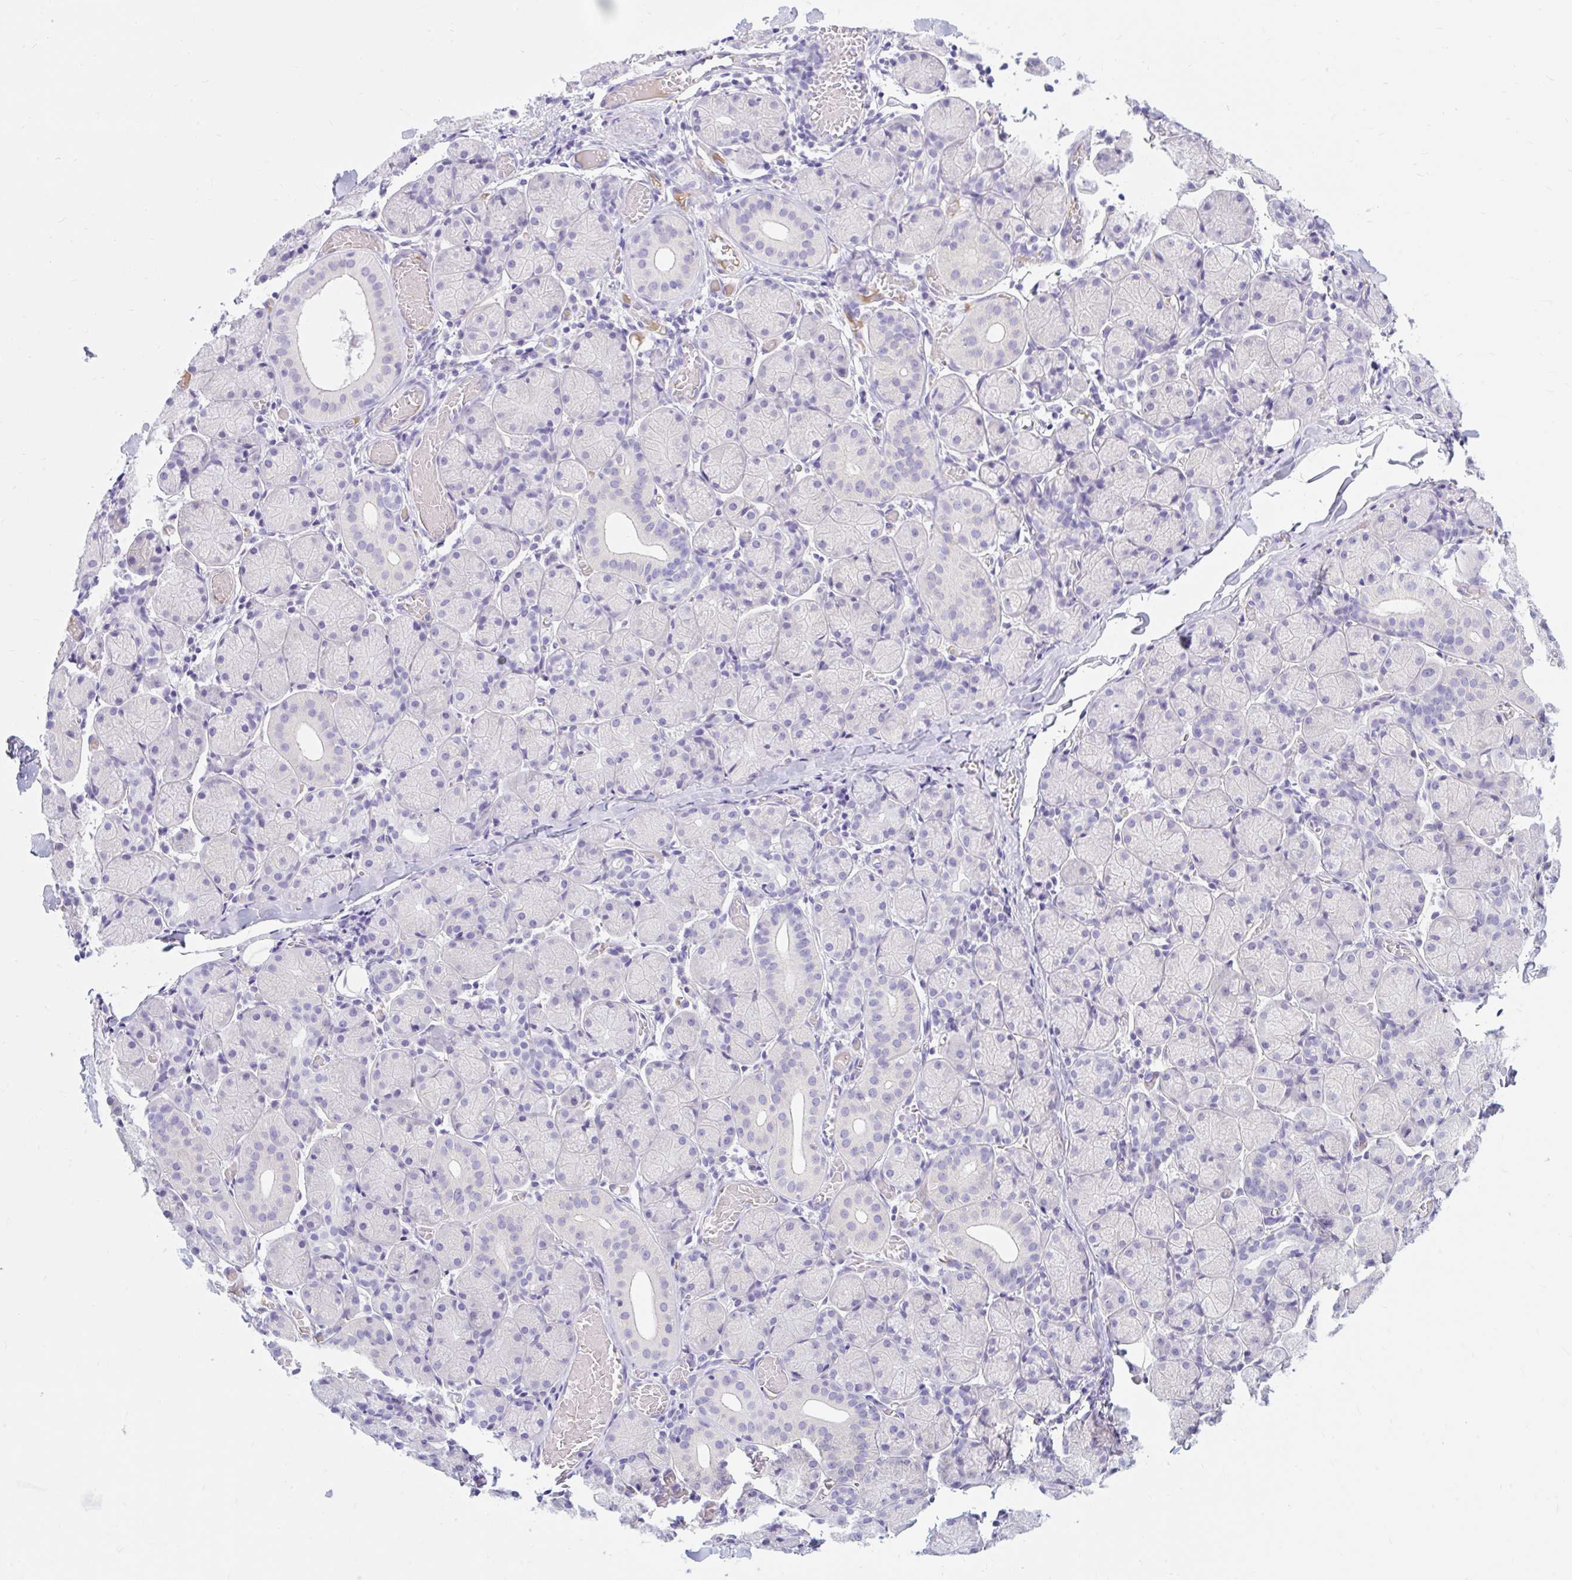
{"staining": {"intensity": "negative", "quantity": "none", "location": "none"}, "tissue": "salivary gland", "cell_type": "Glandular cells", "image_type": "normal", "snomed": [{"axis": "morphology", "description": "Normal tissue, NOS"}, {"axis": "topography", "description": "Salivary gland"}], "caption": "The micrograph shows no significant expression in glandular cells of salivary gland.", "gene": "SLC28A1", "patient": {"sex": "female", "age": 24}}